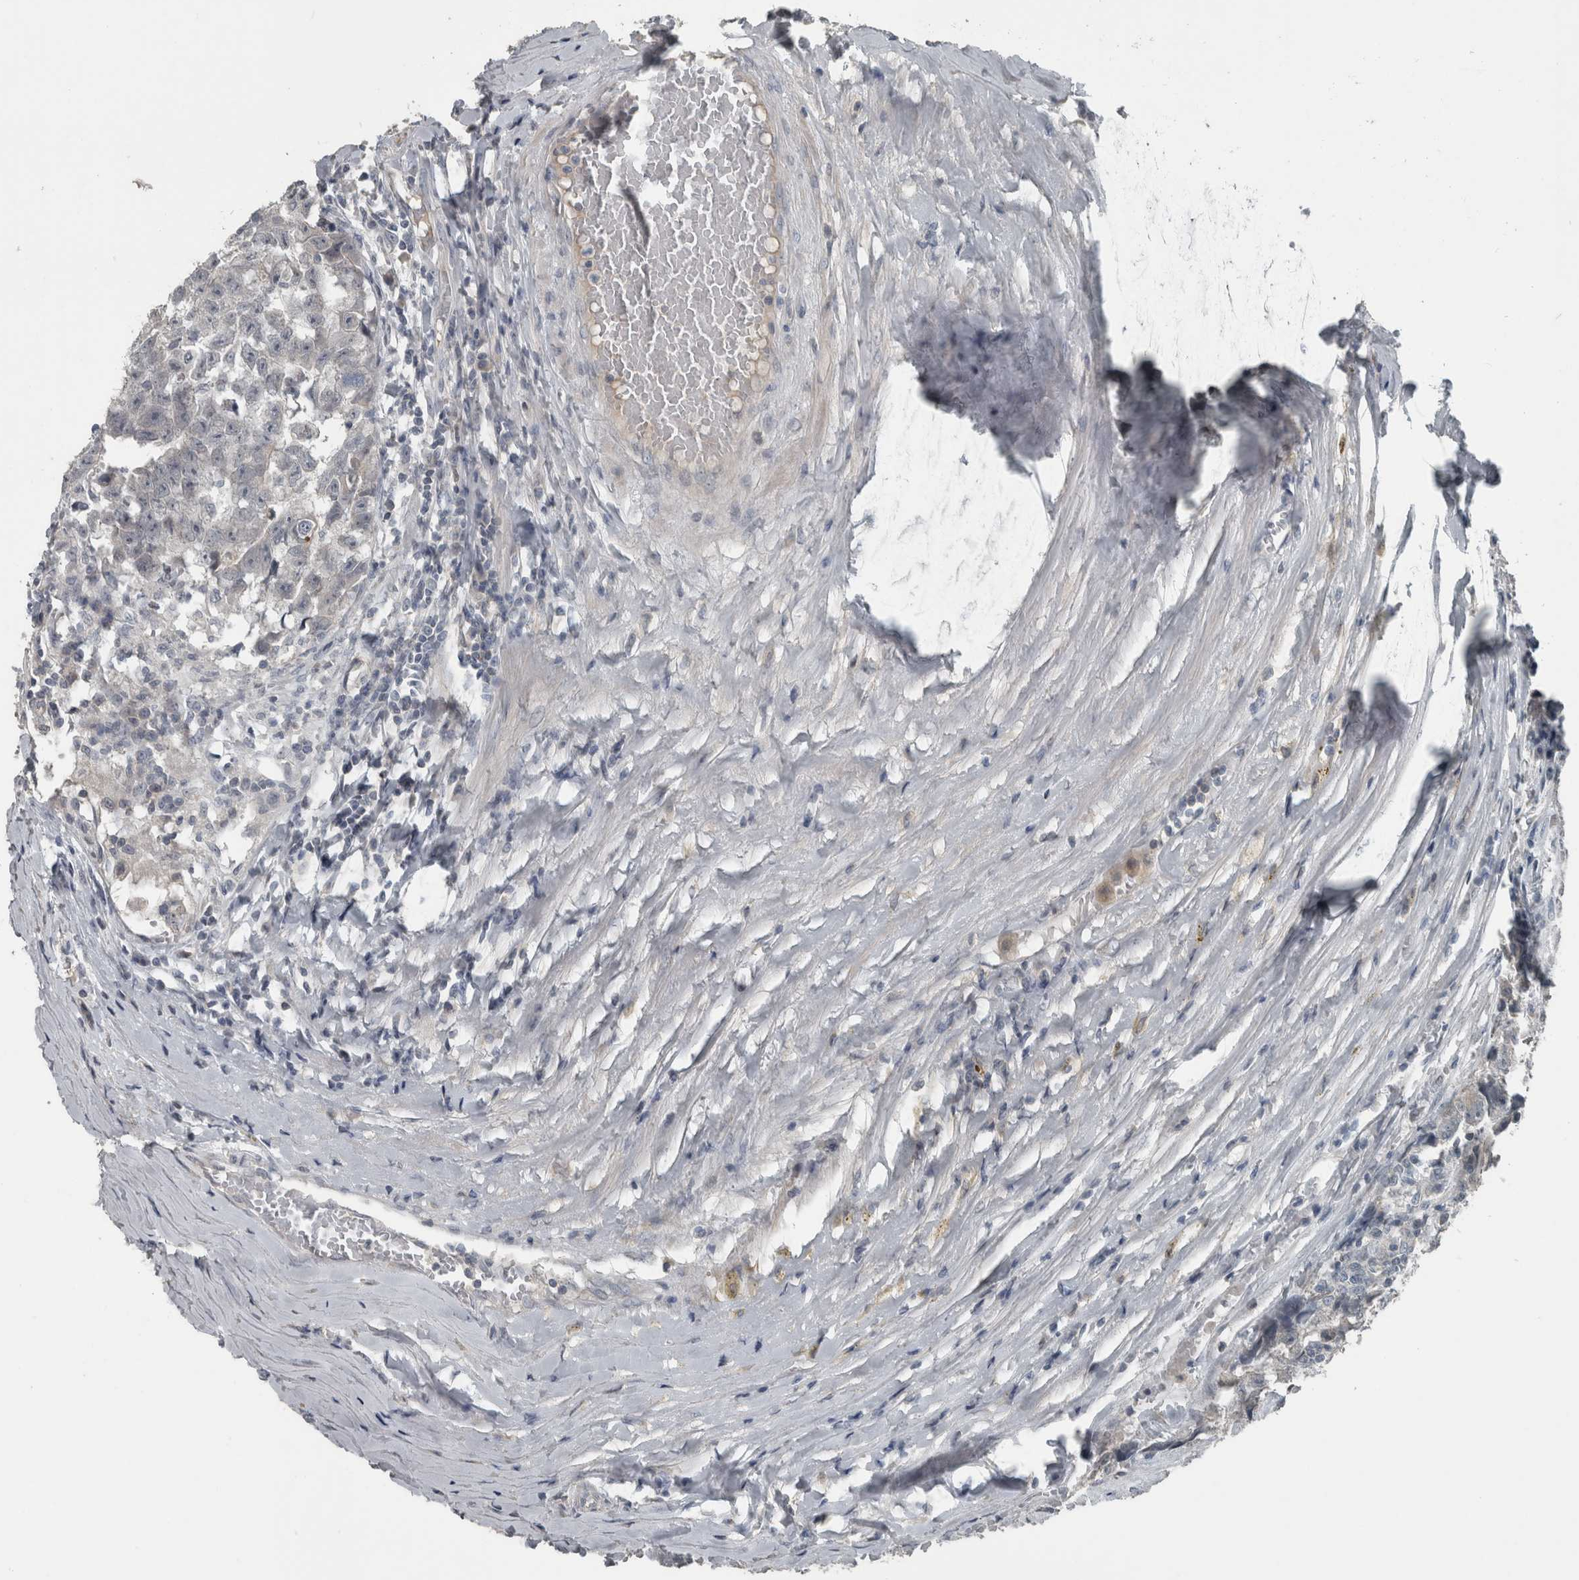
{"staining": {"intensity": "negative", "quantity": "none", "location": "none"}, "tissue": "testis cancer", "cell_type": "Tumor cells", "image_type": "cancer", "snomed": [{"axis": "morphology", "description": "Carcinoma, Embryonal, NOS"}, {"axis": "topography", "description": "Testis"}], "caption": "IHC image of human testis cancer stained for a protein (brown), which shows no staining in tumor cells. (DAB immunohistochemistry (IHC) with hematoxylin counter stain).", "gene": "KRT20", "patient": {"sex": "male", "age": 25}}